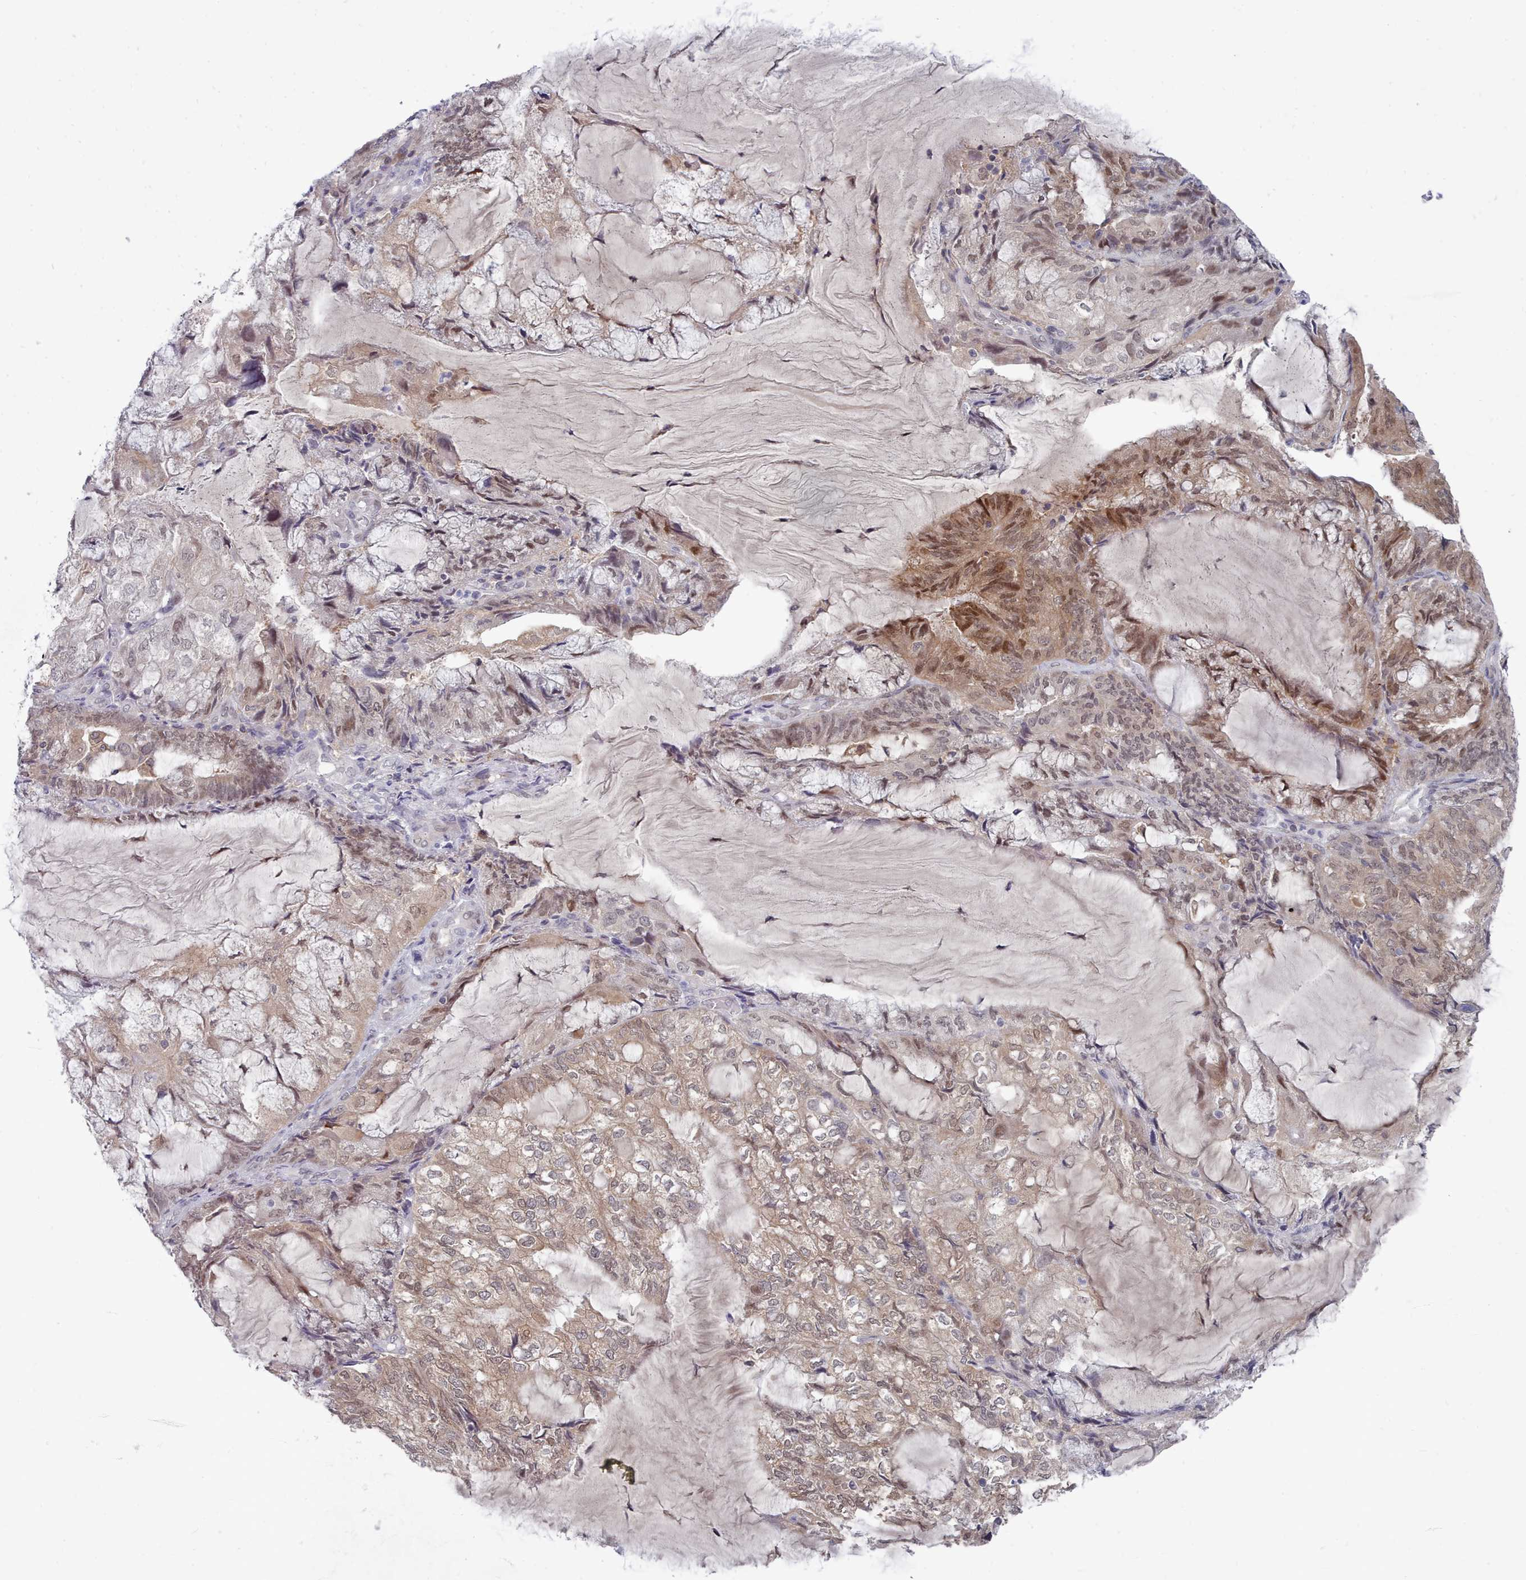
{"staining": {"intensity": "weak", "quantity": ">75%", "location": "cytoplasmic/membranous,nuclear"}, "tissue": "endometrial cancer", "cell_type": "Tumor cells", "image_type": "cancer", "snomed": [{"axis": "morphology", "description": "Adenocarcinoma, NOS"}, {"axis": "topography", "description": "Endometrium"}], "caption": "A photomicrograph showing weak cytoplasmic/membranous and nuclear staining in approximately >75% of tumor cells in adenocarcinoma (endometrial), as visualized by brown immunohistochemical staining.", "gene": "GINS1", "patient": {"sex": "female", "age": 81}}